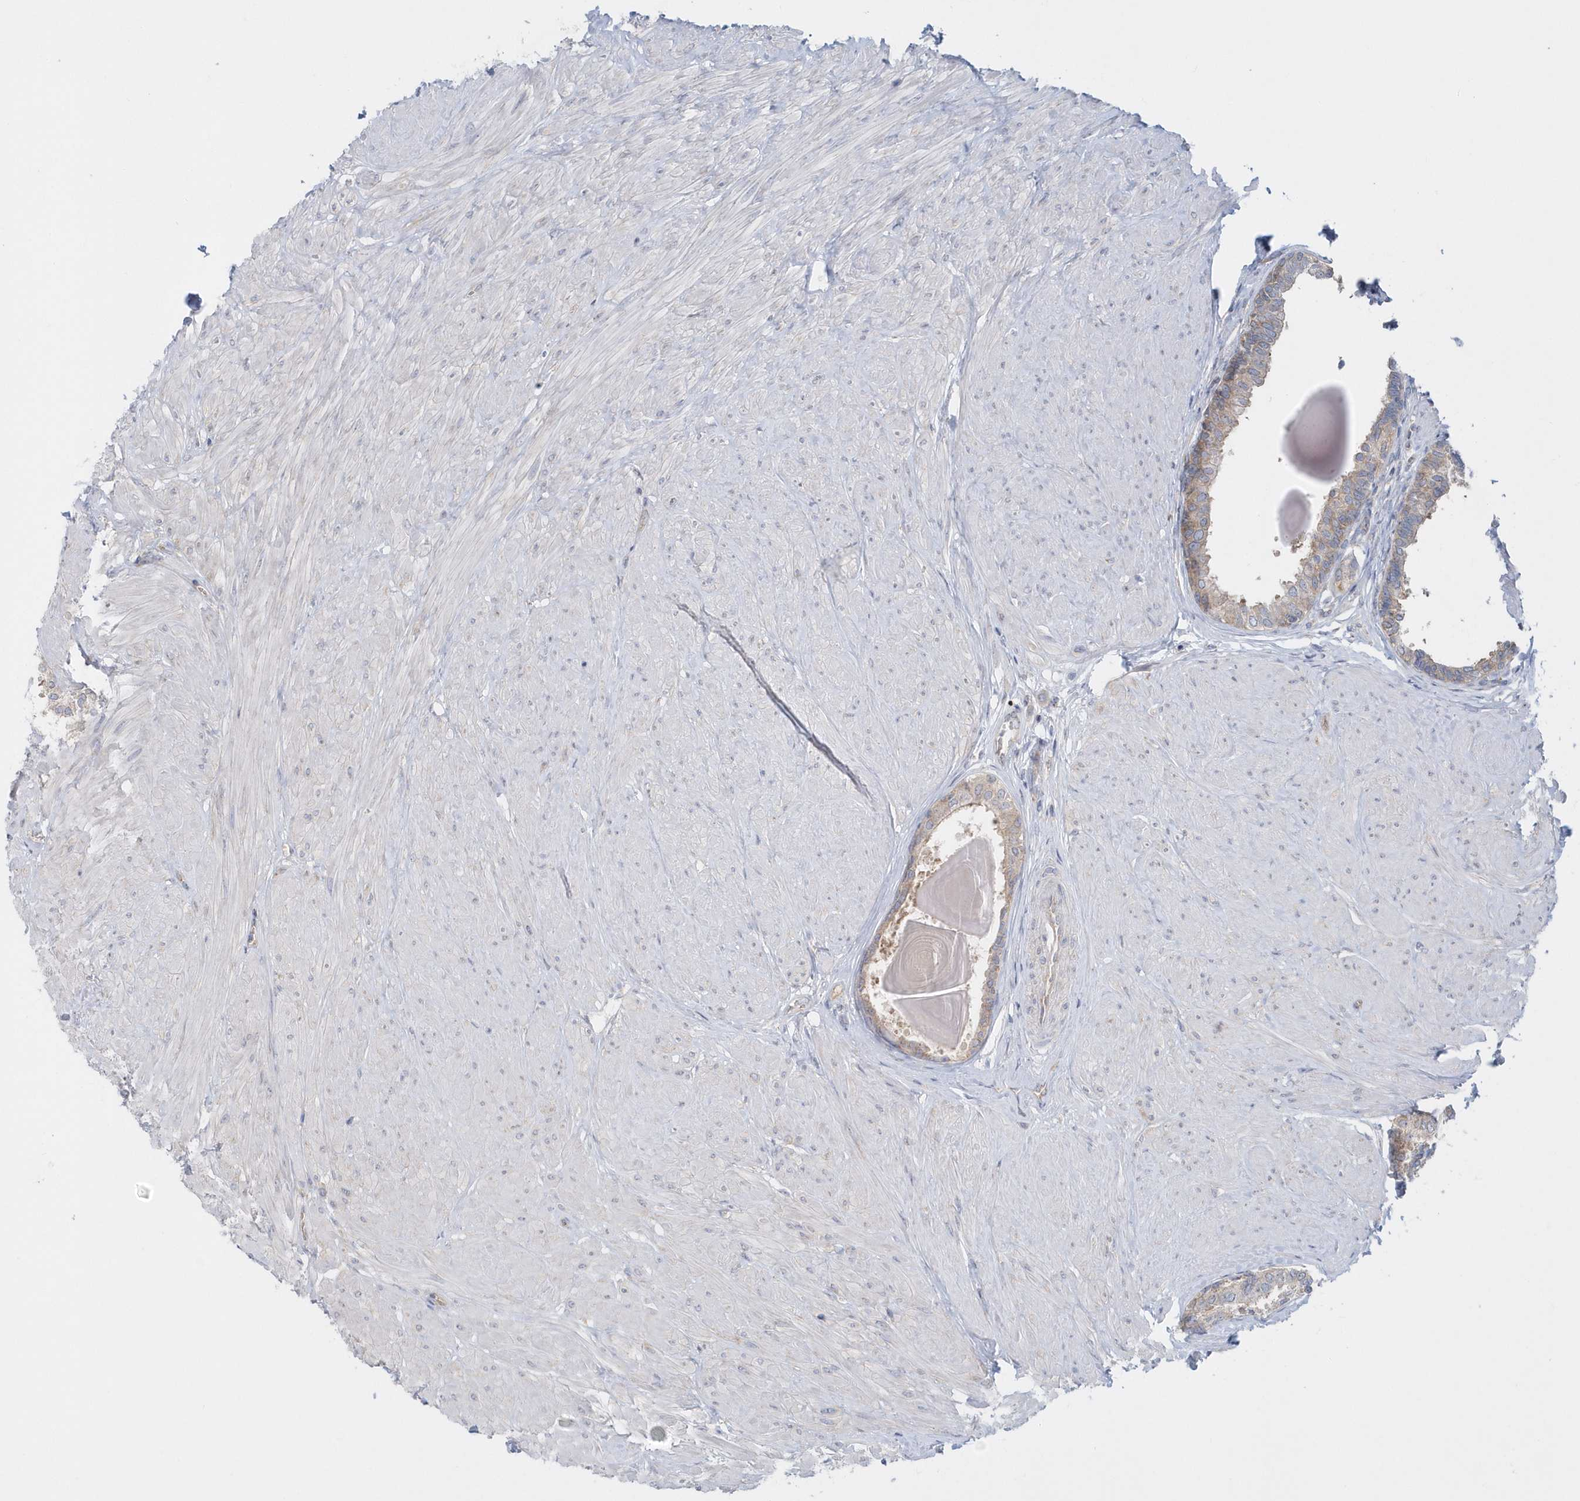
{"staining": {"intensity": "weak", "quantity": "<25%", "location": "cytoplasmic/membranous"}, "tissue": "prostate", "cell_type": "Glandular cells", "image_type": "normal", "snomed": [{"axis": "morphology", "description": "Normal tissue, NOS"}, {"axis": "topography", "description": "Prostate"}], "caption": "IHC micrograph of unremarkable prostate: human prostate stained with DAB (3,3'-diaminobenzidine) reveals no significant protein positivity in glandular cells.", "gene": "EIF3C", "patient": {"sex": "male", "age": 48}}